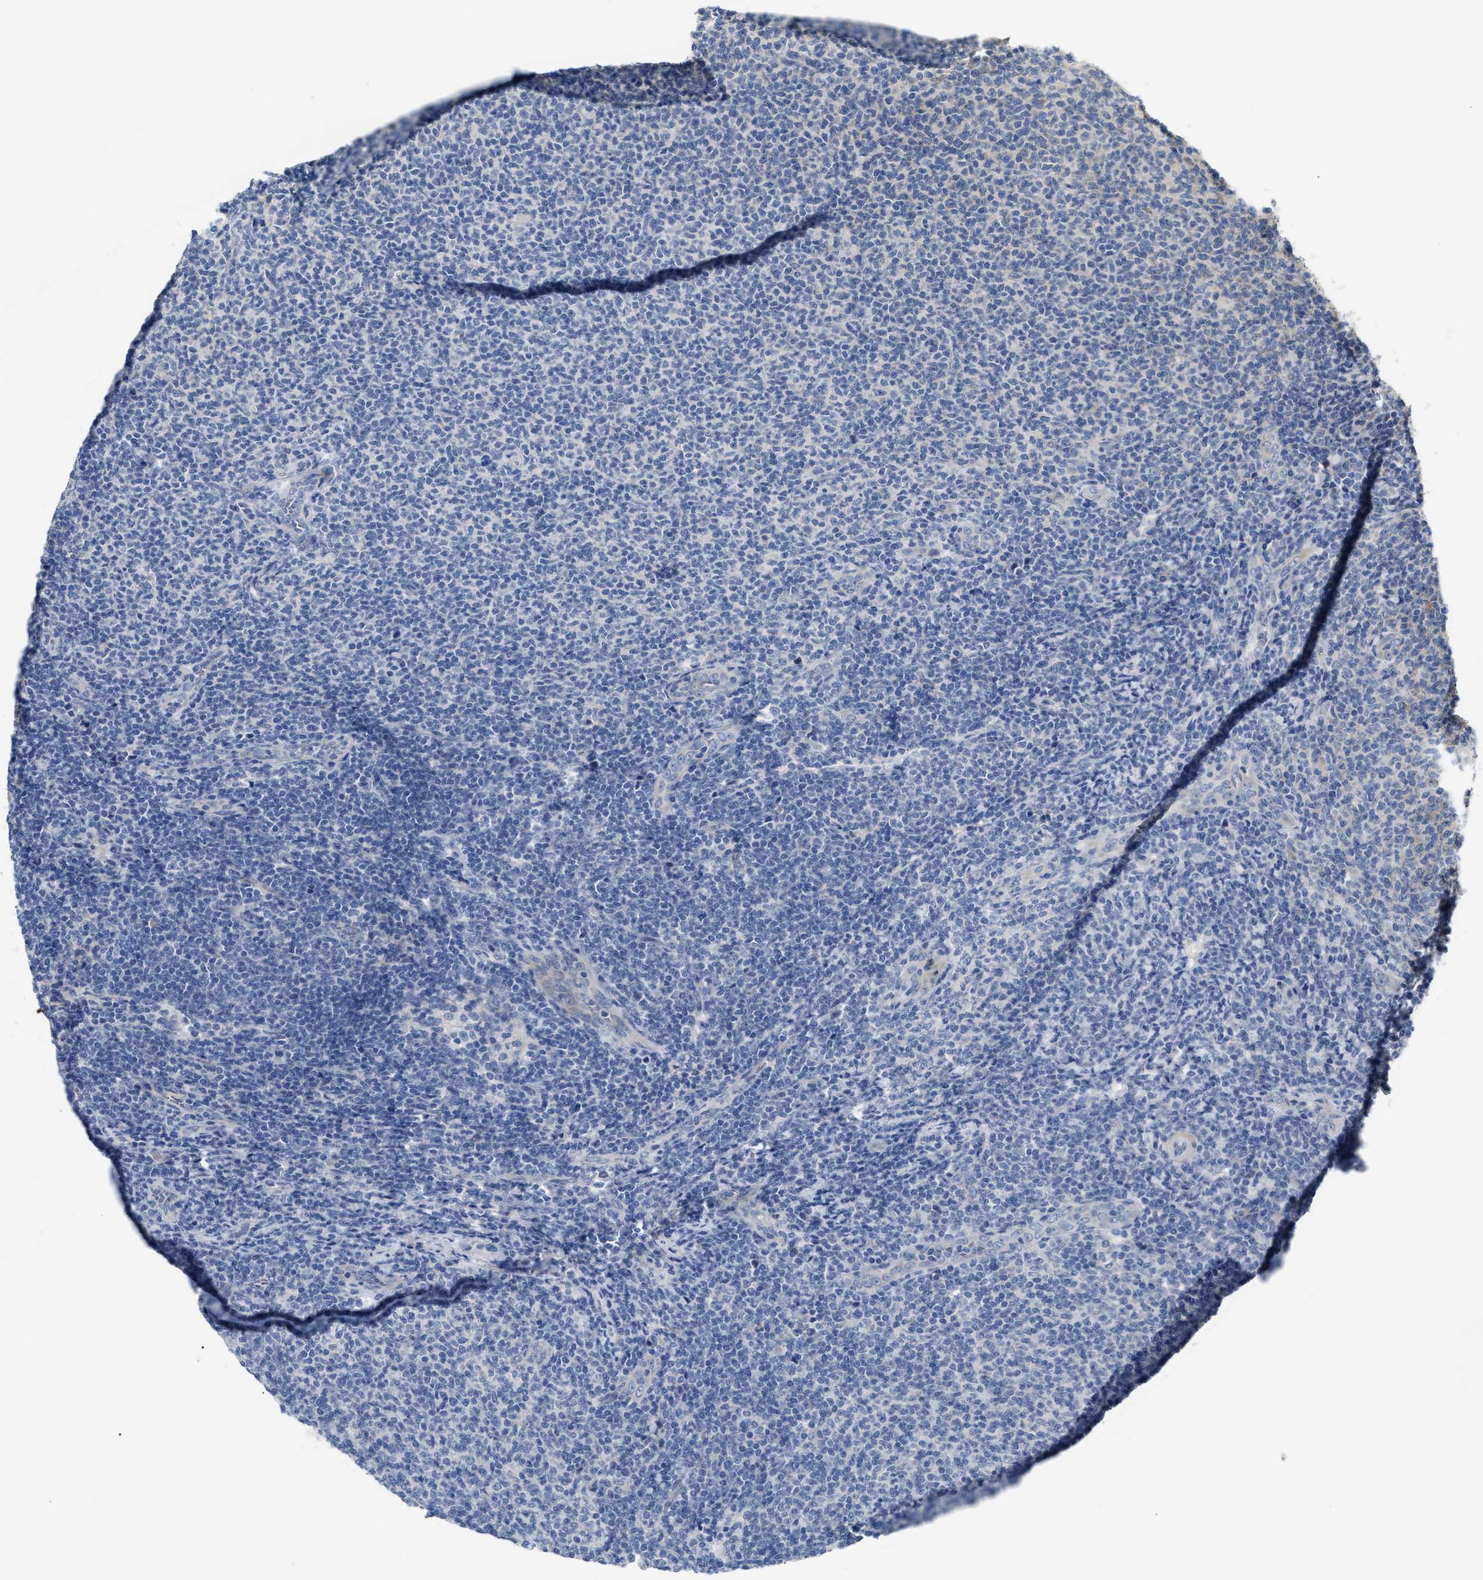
{"staining": {"intensity": "negative", "quantity": "none", "location": "none"}, "tissue": "lymphoma", "cell_type": "Tumor cells", "image_type": "cancer", "snomed": [{"axis": "morphology", "description": "Malignant lymphoma, non-Hodgkin's type, Low grade"}, {"axis": "topography", "description": "Lymph node"}], "caption": "An IHC micrograph of low-grade malignant lymphoma, non-Hodgkin's type is shown. There is no staining in tumor cells of low-grade malignant lymphoma, non-Hodgkin's type.", "gene": "DHX58", "patient": {"sex": "male", "age": 66}}